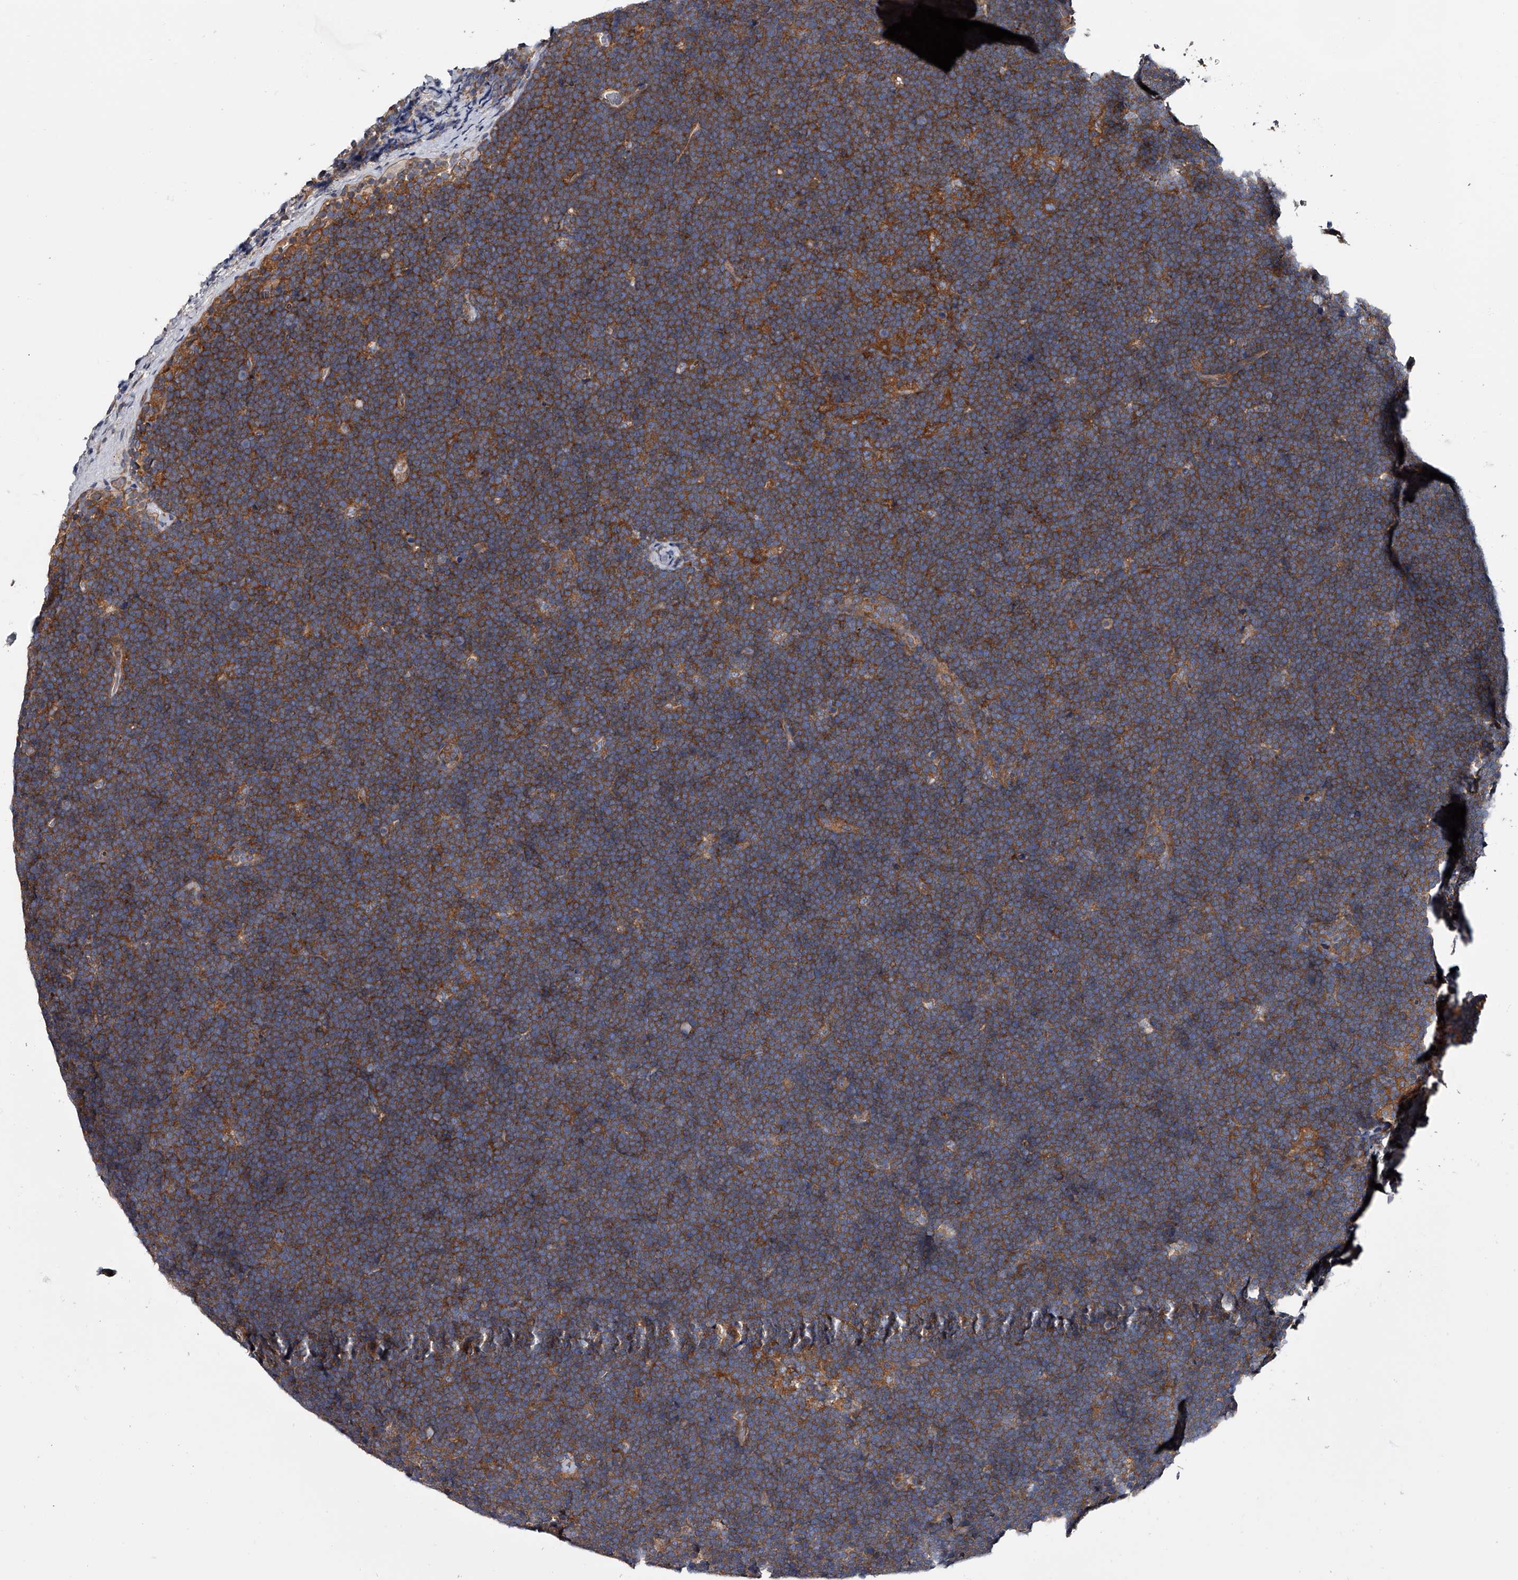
{"staining": {"intensity": "moderate", "quantity": "<25%", "location": "cytoplasmic/membranous"}, "tissue": "lymphoma", "cell_type": "Tumor cells", "image_type": "cancer", "snomed": [{"axis": "morphology", "description": "Malignant lymphoma, non-Hodgkin's type, High grade"}, {"axis": "topography", "description": "Lymph node"}], "caption": "Moderate cytoplasmic/membranous positivity is present in about <25% of tumor cells in lymphoma. (DAB IHC with brightfield microscopy, high magnification).", "gene": "GAPVD1", "patient": {"sex": "male", "age": 13}}